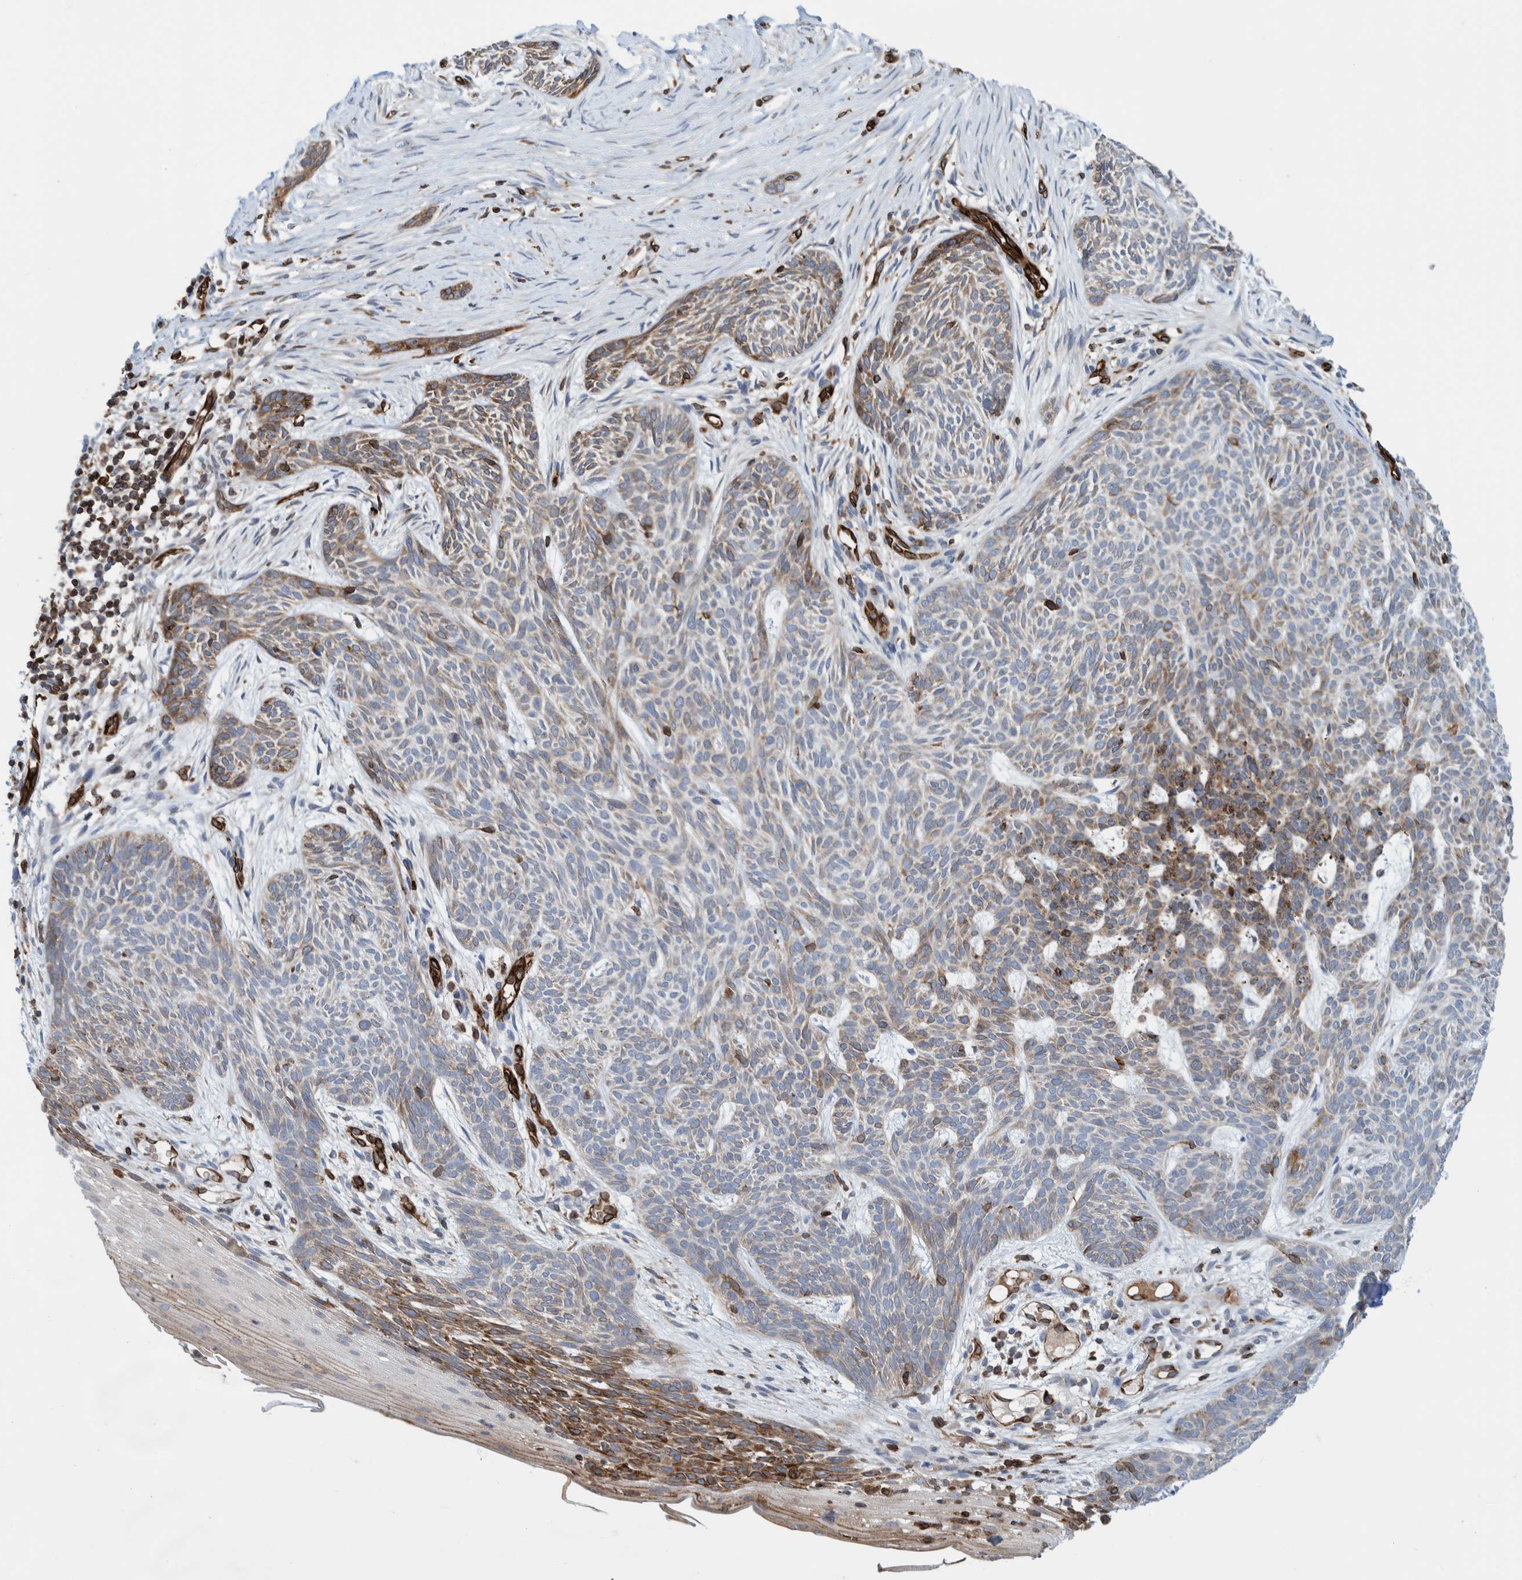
{"staining": {"intensity": "moderate", "quantity": "<25%", "location": "cytoplasmic/membranous"}, "tissue": "skin cancer", "cell_type": "Tumor cells", "image_type": "cancer", "snomed": [{"axis": "morphology", "description": "Basal cell carcinoma"}, {"axis": "topography", "description": "Skin"}], "caption": "Moderate cytoplasmic/membranous staining is present in about <25% of tumor cells in skin cancer (basal cell carcinoma).", "gene": "THEM6", "patient": {"sex": "female", "age": 59}}